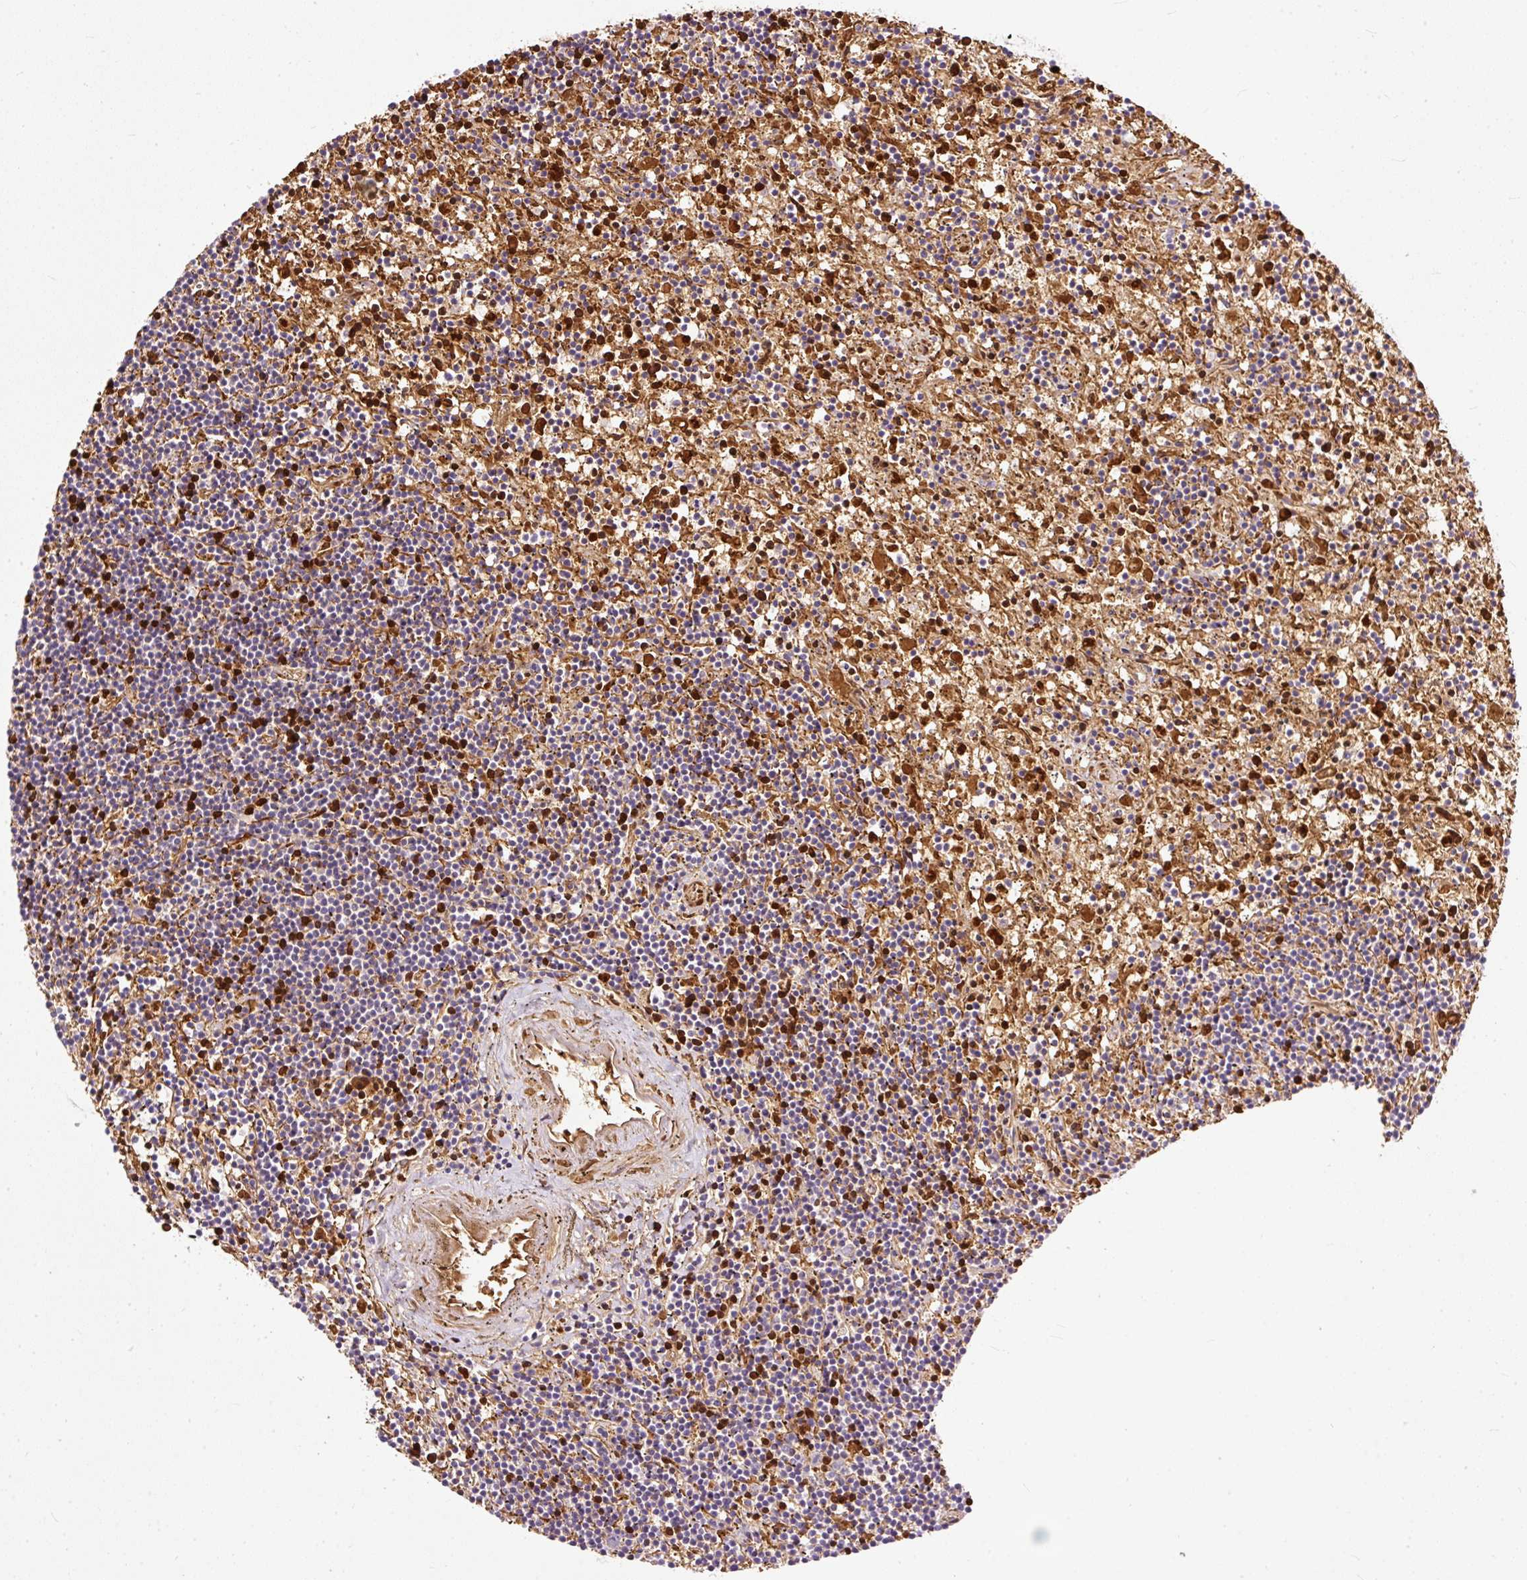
{"staining": {"intensity": "negative", "quantity": "none", "location": "none"}, "tissue": "lymphoma", "cell_type": "Tumor cells", "image_type": "cancer", "snomed": [{"axis": "morphology", "description": "Malignant lymphoma, non-Hodgkin's type, Low grade"}, {"axis": "topography", "description": "Spleen"}], "caption": "The IHC photomicrograph has no significant staining in tumor cells of lymphoma tissue.", "gene": "USHBP1", "patient": {"sex": "male", "age": 76}}